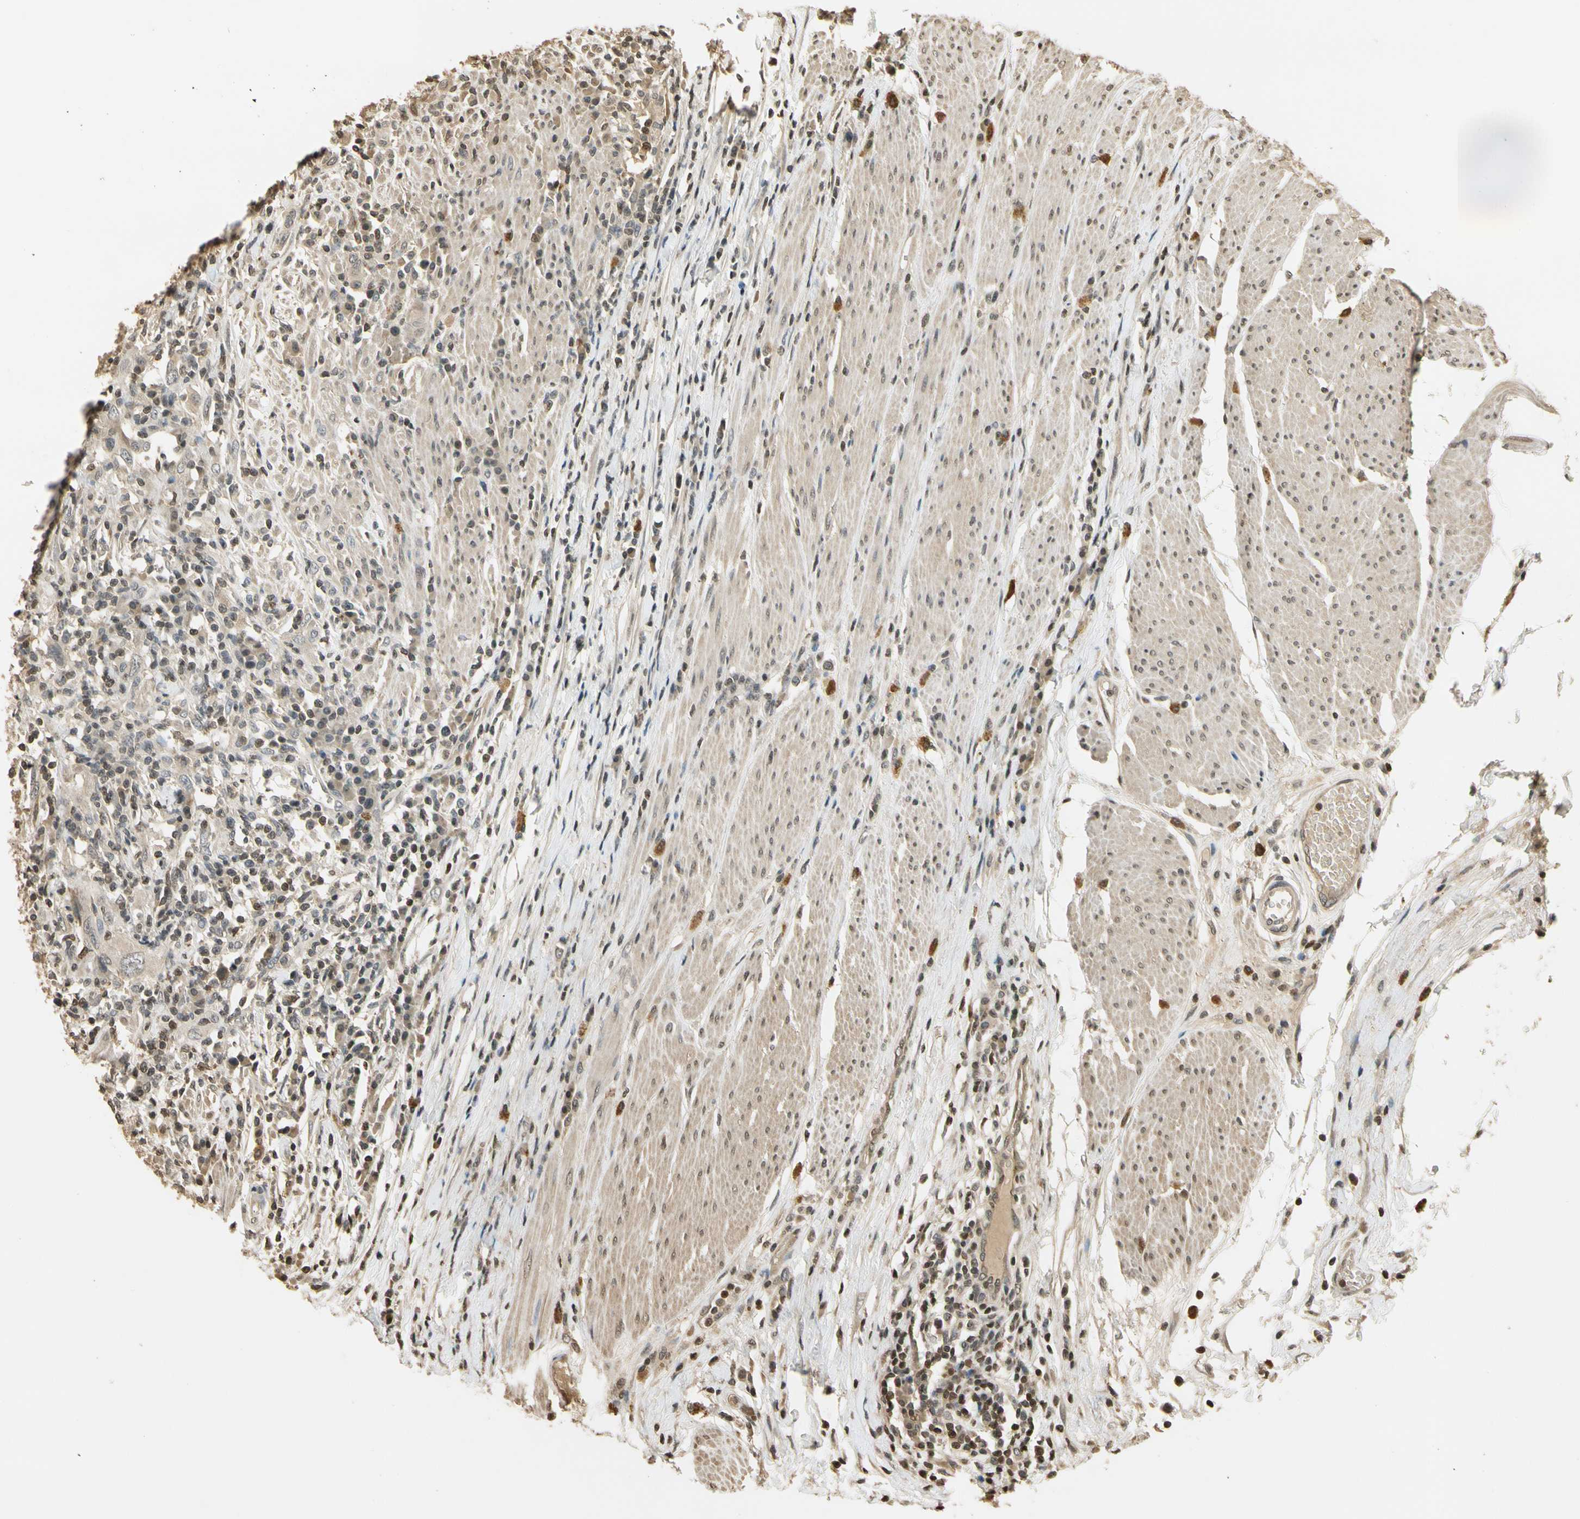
{"staining": {"intensity": "weak", "quantity": ">75%", "location": "cytoplasmic/membranous"}, "tissue": "urothelial cancer", "cell_type": "Tumor cells", "image_type": "cancer", "snomed": [{"axis": "morphology", "description": "Urothelial carcinoma, High grade"}, {"axis": "topography", "description": "Urinary bladder"}], "caption": "IHC (DAB (3,3'-diaminobenzidine)) staining of high-grade urothelial carcinoma shows weak cytoplasmic/membranous protein positivity in approximately >75% of tumor cells.", "gene": "SOD1", "patient": {"sex": "male", "age": 61}}